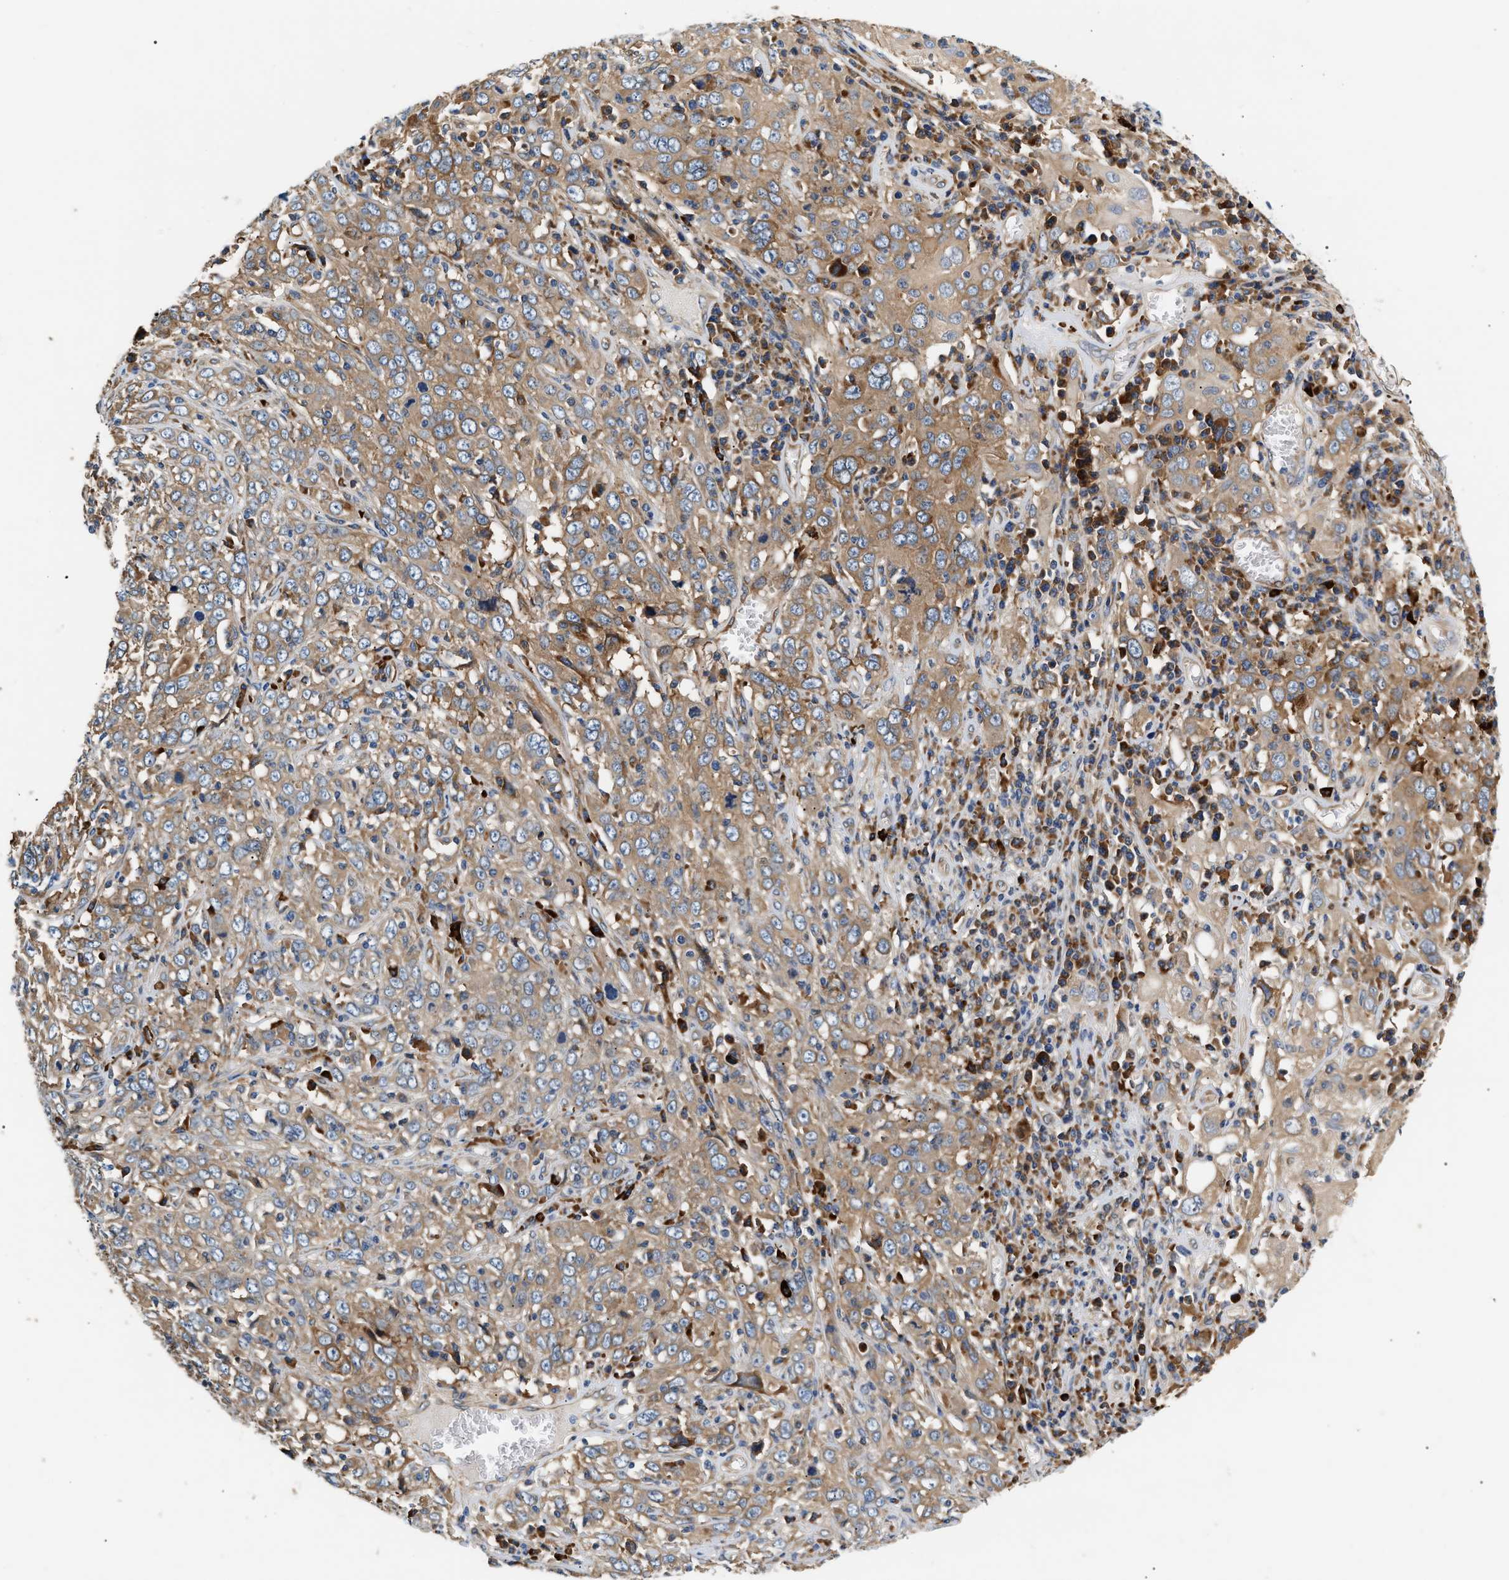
{"staining": {"intensity": "moderate", "quantity": ">75%", "location": "cytoplasmic/membranous"}, "tissue": "cervical cancer", "cell_type": "Tumor cells", "image_type": "cancer", "snomed": [{"axis": "morphology", "description": "Squamous cell carcinoma, NOS"}, {"axis": "topography", "description": "Cervix"}], "caption": "This photomicrograph demonstrates cervical cancer (squamous cell carcinoma) stained with immunohistochemistry (IHC) to label a protein in brown. The cytoplasmic/membranous of tumor cells show moderate positivity for the protein. Nuclei are counter-stained blue.", "gene": "IFT74", "patient": {"sex": "female", "age": 46}}